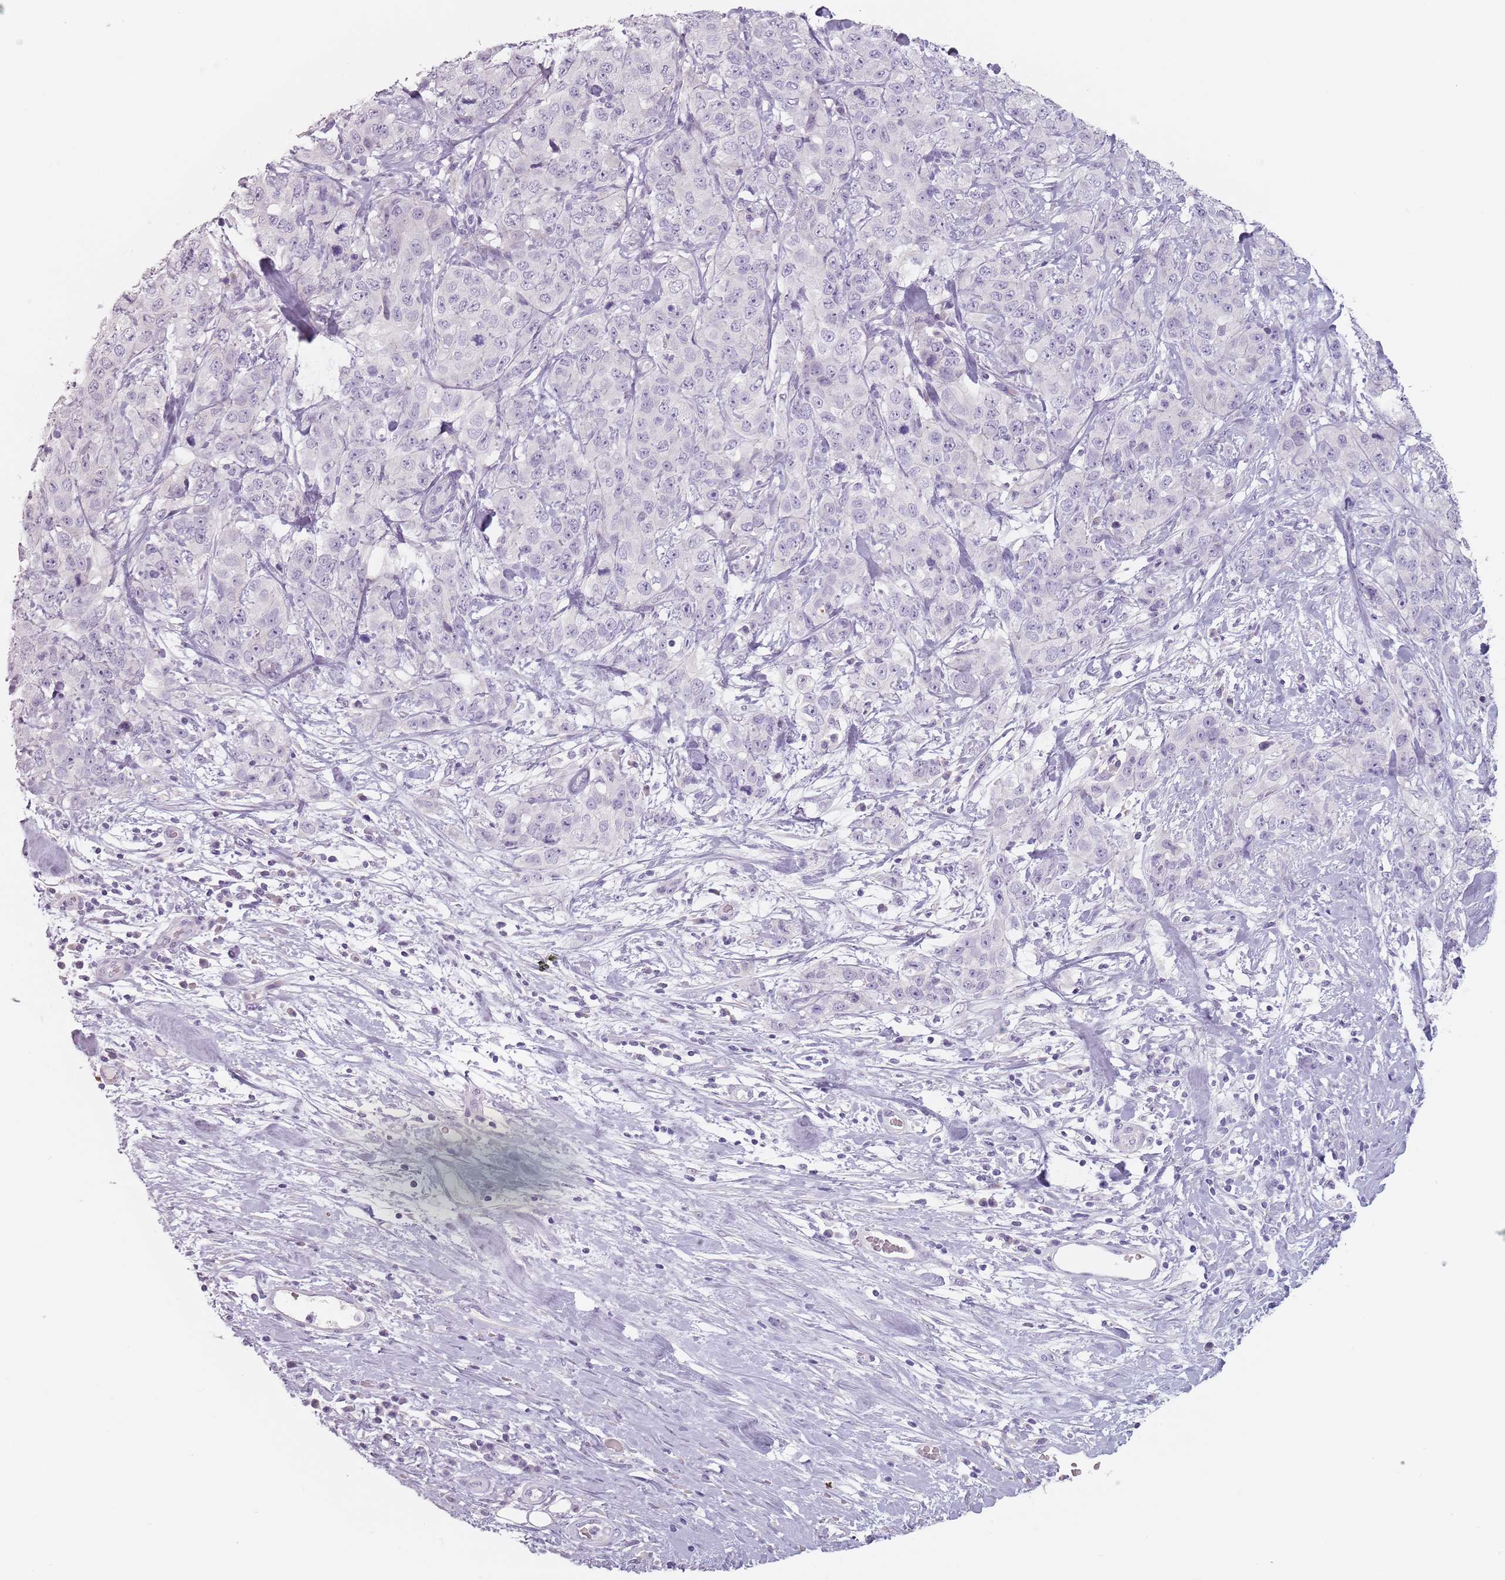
{"staining": {"intensity": "negative", "quantity": "none", "location": "none"}, "tissue": "stomach cancer", "cell_type": "Tumor cells", "image_type": "cancer", "snomed": [{"axis": "morphology", "description": "Adenocarcinoma, NOS"}, {"axis": "topography", "description": "Stomach"}], "caption": "DAB immunohistochemical staining of adenocarcinoma (stomach) shows no significant staining in tumor cells.", "gene": "CEP19", "patient": {"sex": "male", "age": 48}}